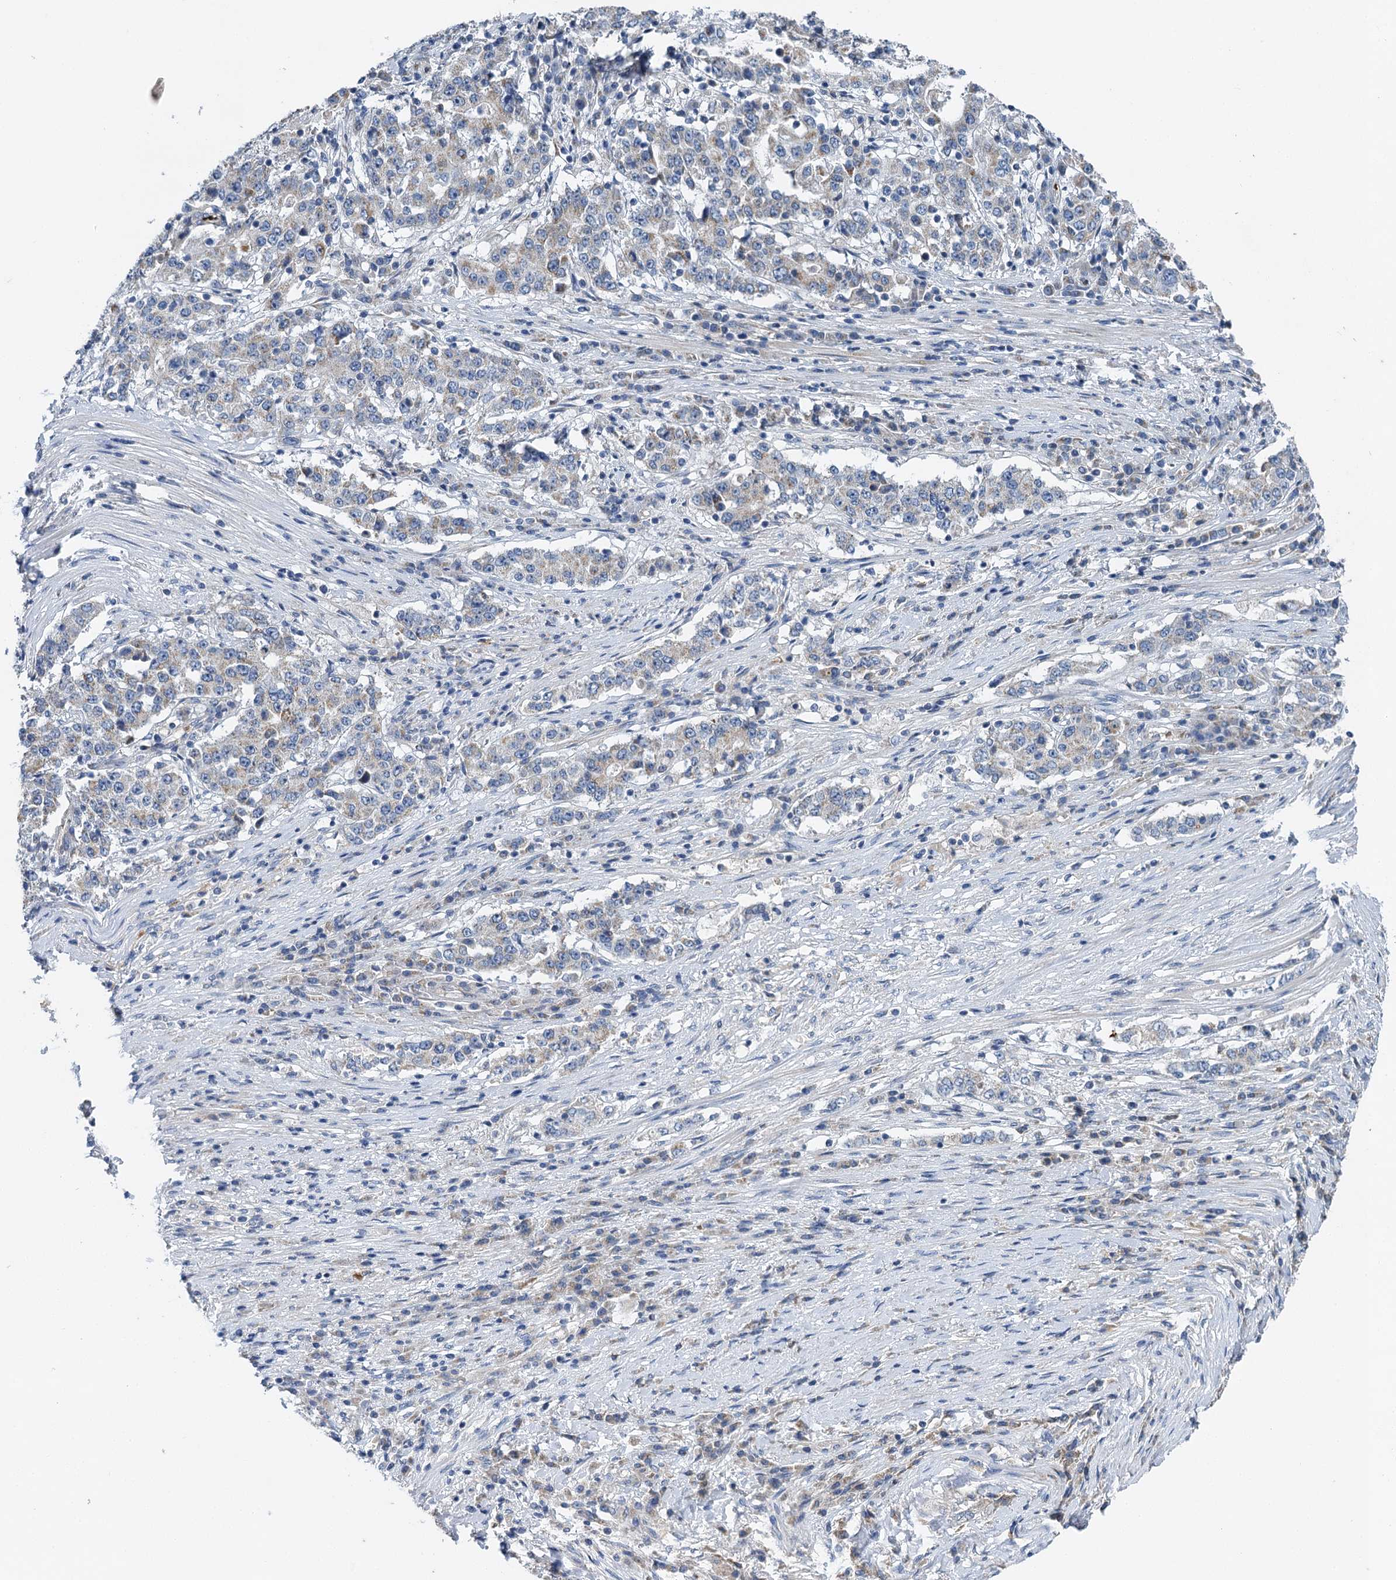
{"staining": {"intensity": "weak", "quantity": "<25%", "location": "cytoplasmic/membranous"}, "tissue": "stomach cancer", "cell_type": "Tumor cells", "image_type": "cancer", "snomed": [{"axis": "morphology", "description": "Adenocarcinoma, NOS"}, {"axis": "topography", "description": "Stomach"}], "caption": "A high-resolution histopathology image shows IHC staining of stomach adenocarcinoma, which demonstrates no significant staining in tumor cells.", "gene": "BCS1L", "patient": {"sex": "male", "age": 59}}